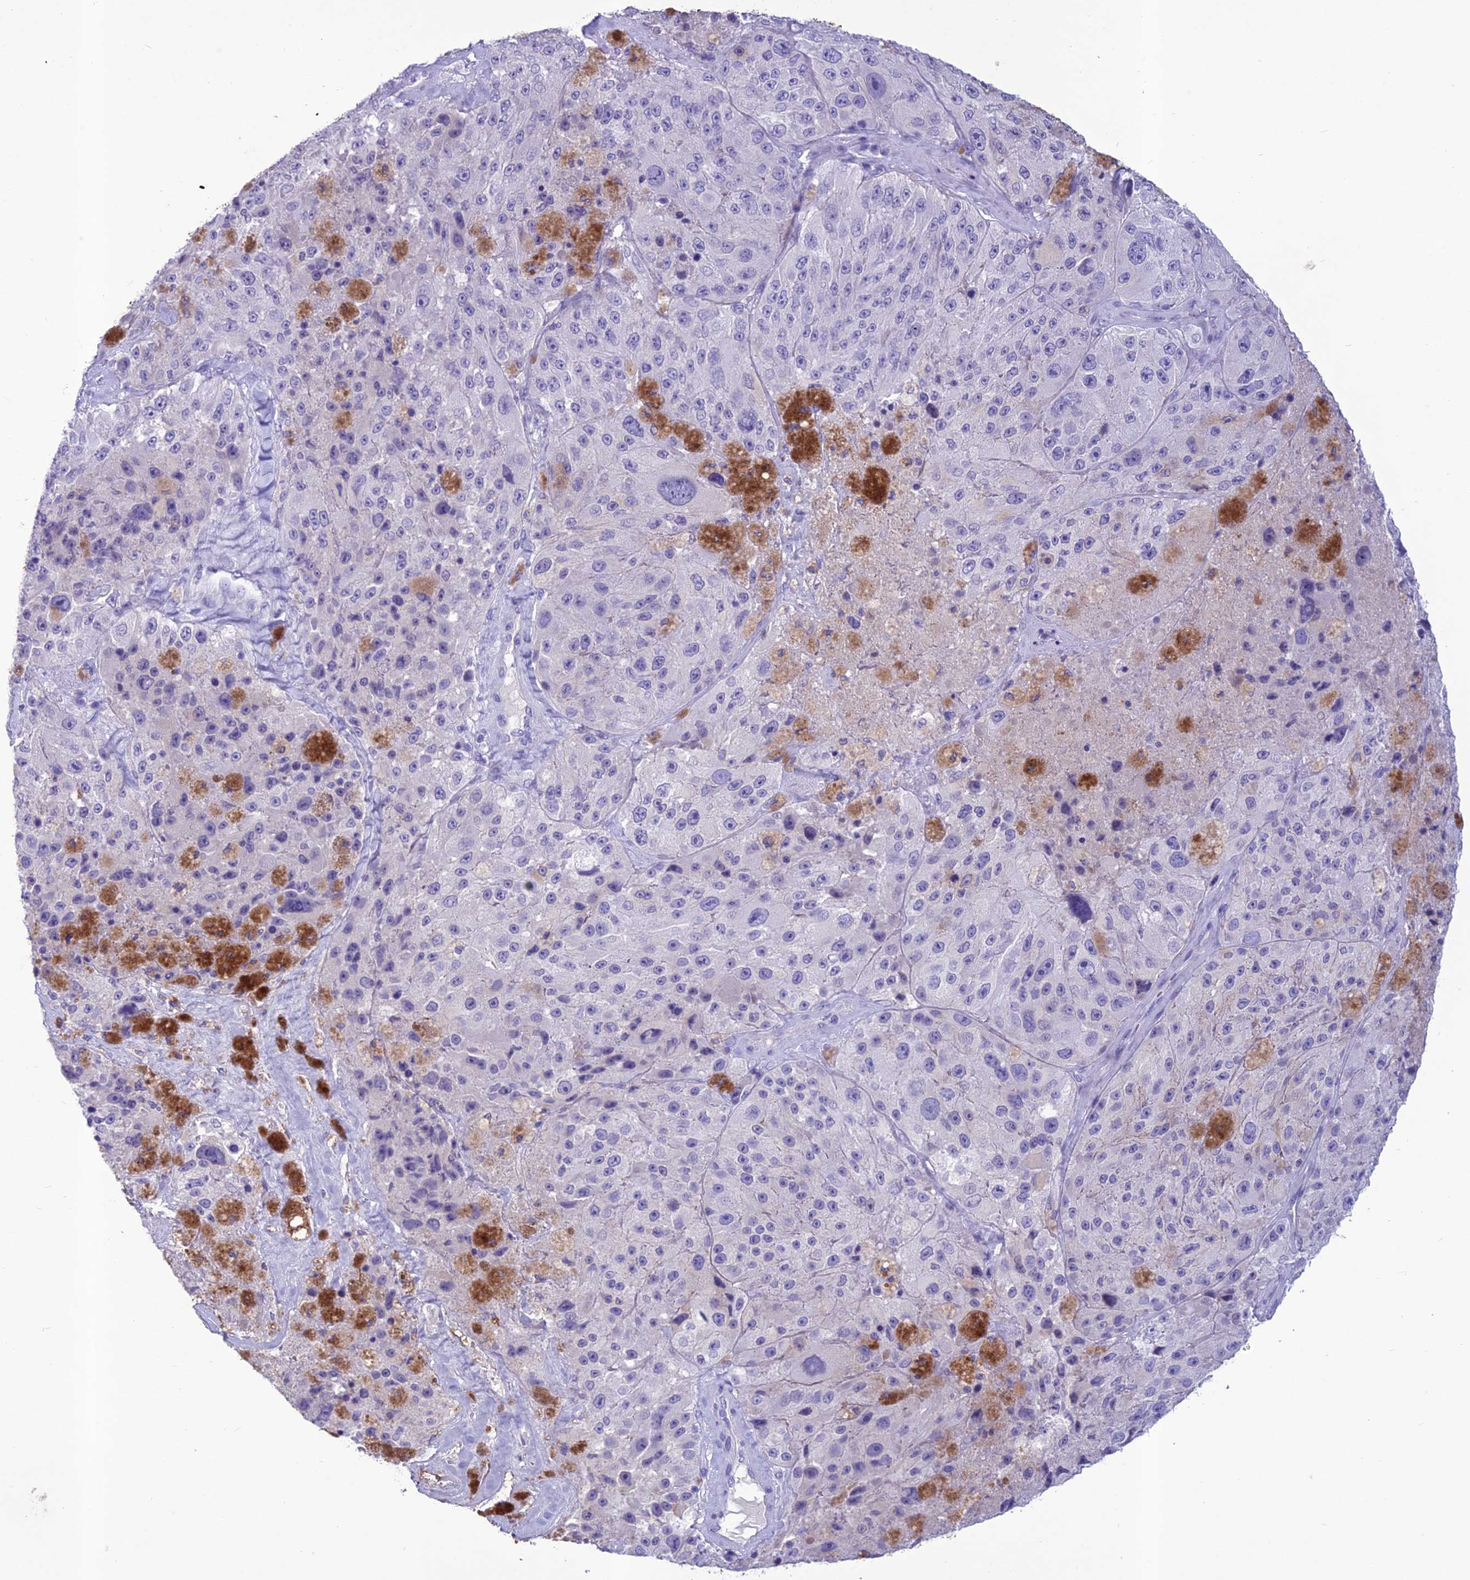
{"staining": {"intensity": "negative", "quantity": "none", "location": "none"}, "tissue": "melanoma", "cell_type": "Tumor cells", "image_type": "cancer", "snomed": [{"axis": "morphology", "description": "Malignant melanoma, Metastatic site"}, {"axis": "topography", "description": "Lymph node"}], "caption": "The micrograph reveals no significant expression in tumor cells of malignant melanoma (metastatic site).", "gene": "IFT172", "patient": {"sex": "male", "age": 62}}